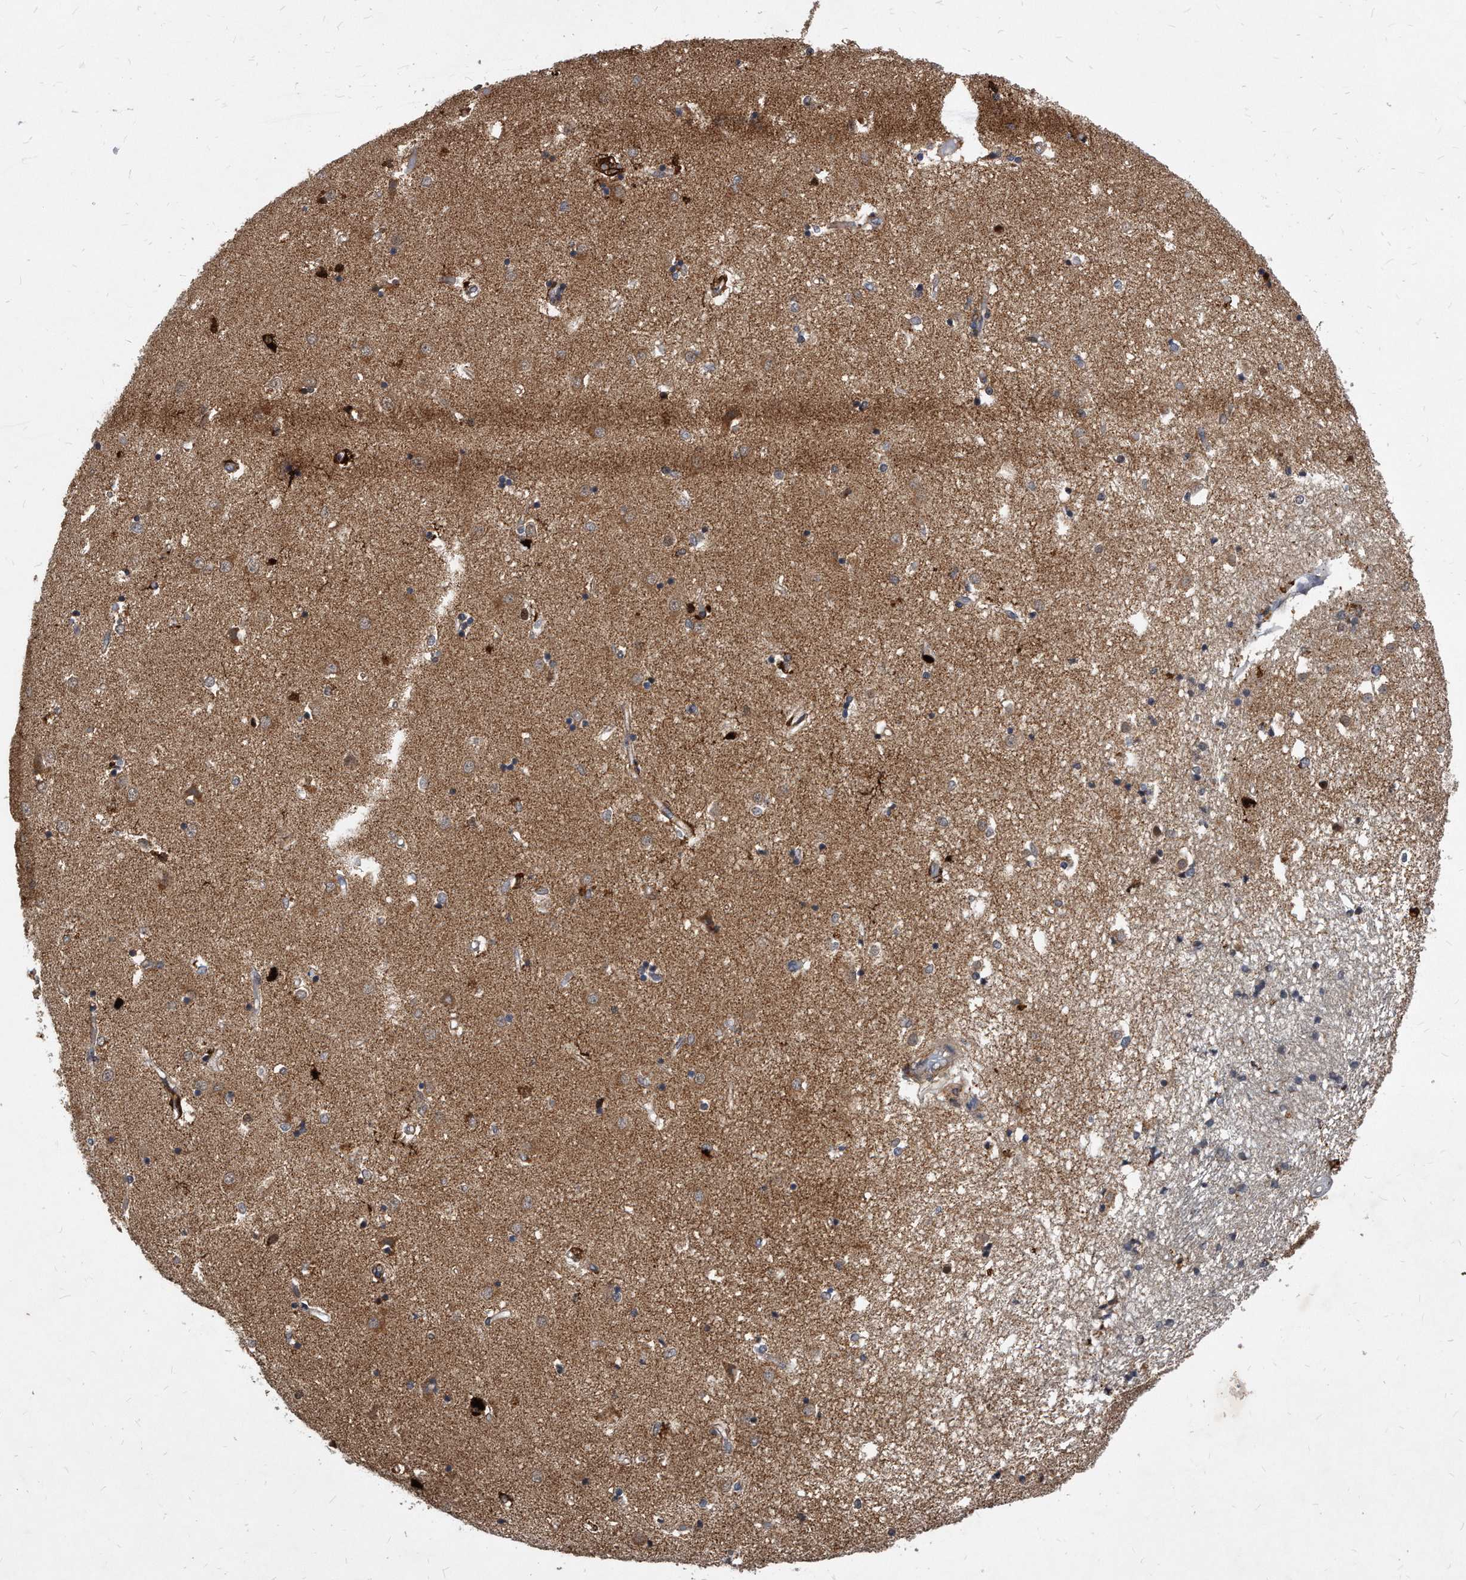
{"staining": {"intensity": "moderate", "quantity": "<25%", "location": "cytoplasmic/membranous"}, "tissue": "caudate", "cell_type": "Glial cells", "image_type": "normal", "snomed": [{"axis": "morphology", "description": "Normal tissue, NOS"}, {"axis": "topography", "description": "Lateral ventricle wall"}], "caption": "About <25% of glial cells in benign human caudate reveal moderate cytoplasmic/membranous protein expression as visualized by brown immunohistochemical staining.", "gene": "SOBP", "patient": {"sex": "male", "age": 45}}